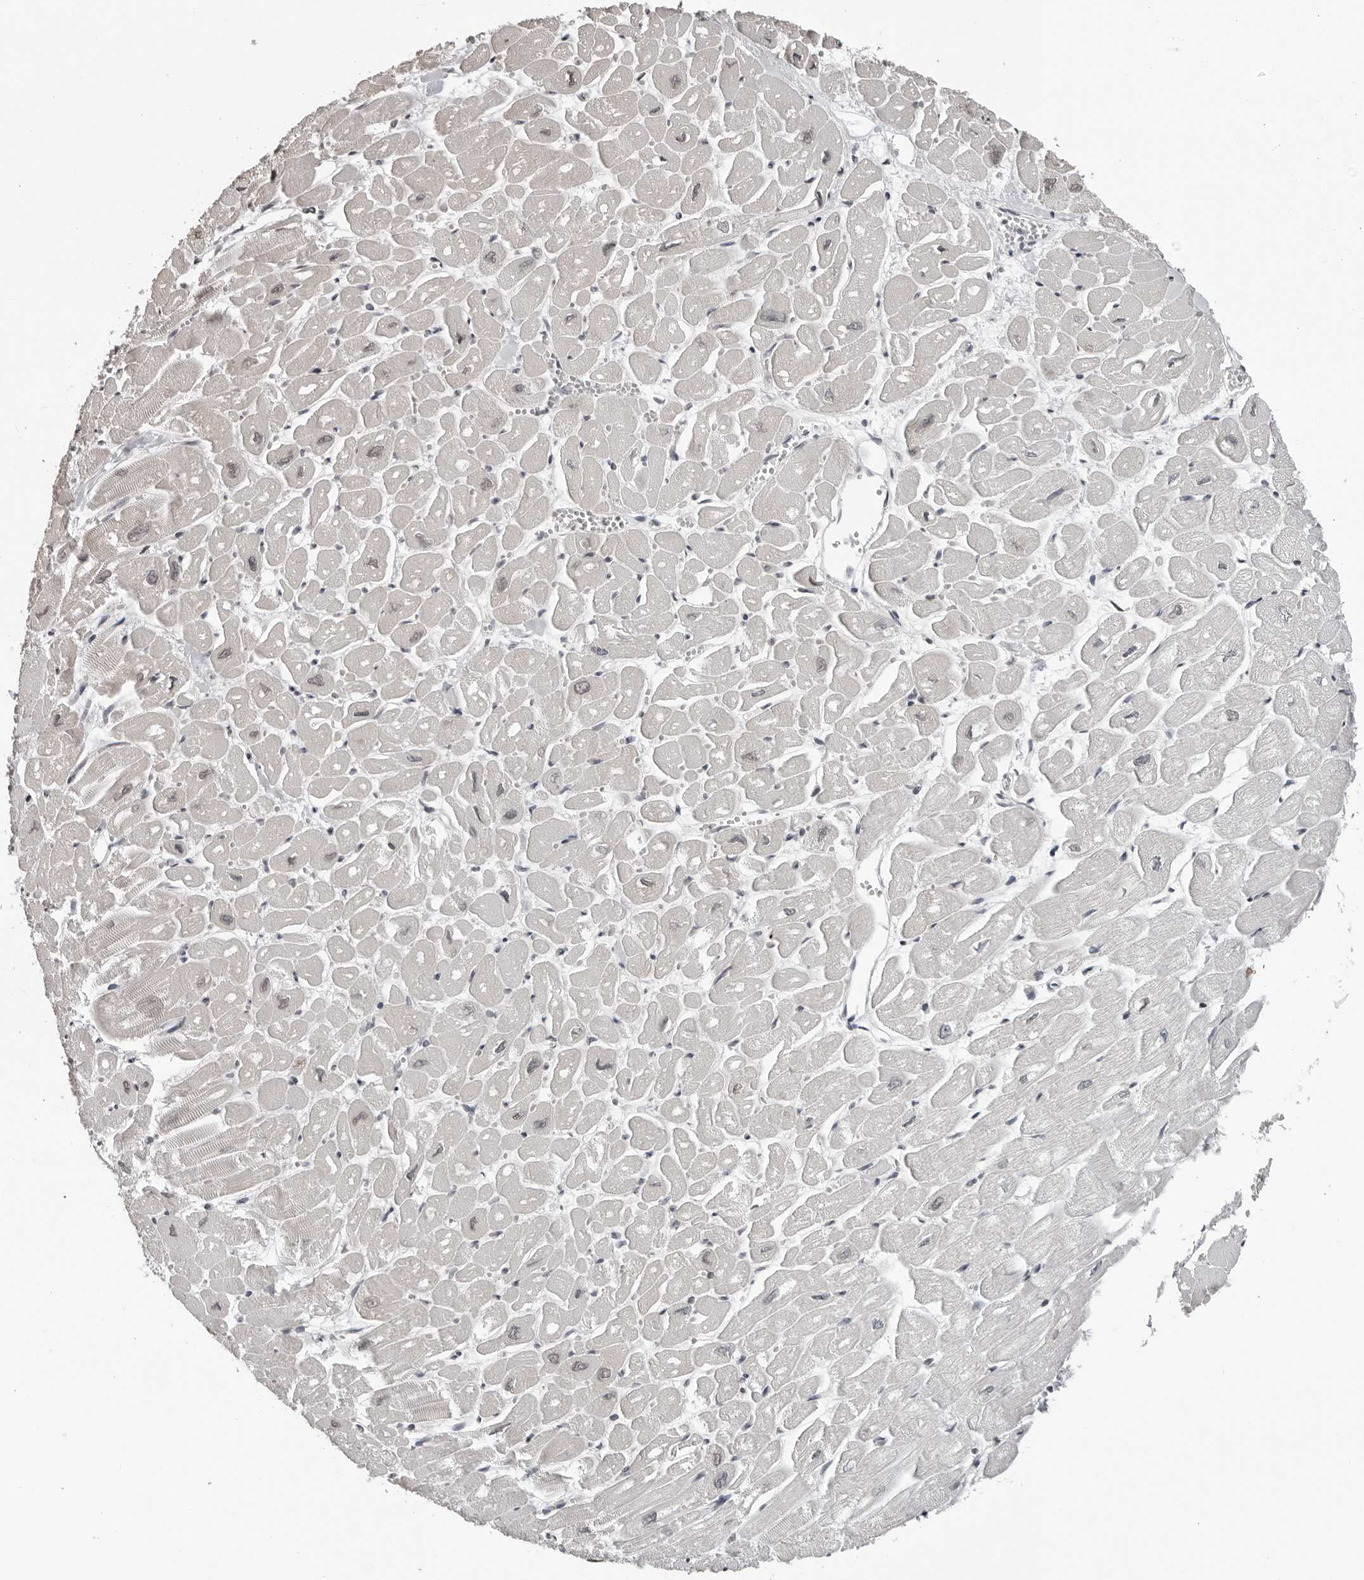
{"staining": {"intensity": "weak", "quantity": "25%-75%", "location": "cytoplasmic/membranous,nuclear"}, "tissue": "heart muscle", "cell_type": "Cardiomyocytes", "image_type": "normal", "snomed": [{"axis": "morphology", "description": "Normal tissue, NOS"}, {"axis": "topography", "description": "Heart"}], "caption": "Protein staining of unremarkable heart muscle demonstrates weak cytoplasmic/membranous,nuclear staining in approximately 25%-75% of cardiomyocytes. (brown staining indicates protein expression, while blue staining denotes nuclei).", "gene": "ORC1", "patient": {"sex": "male", "age": 54}}